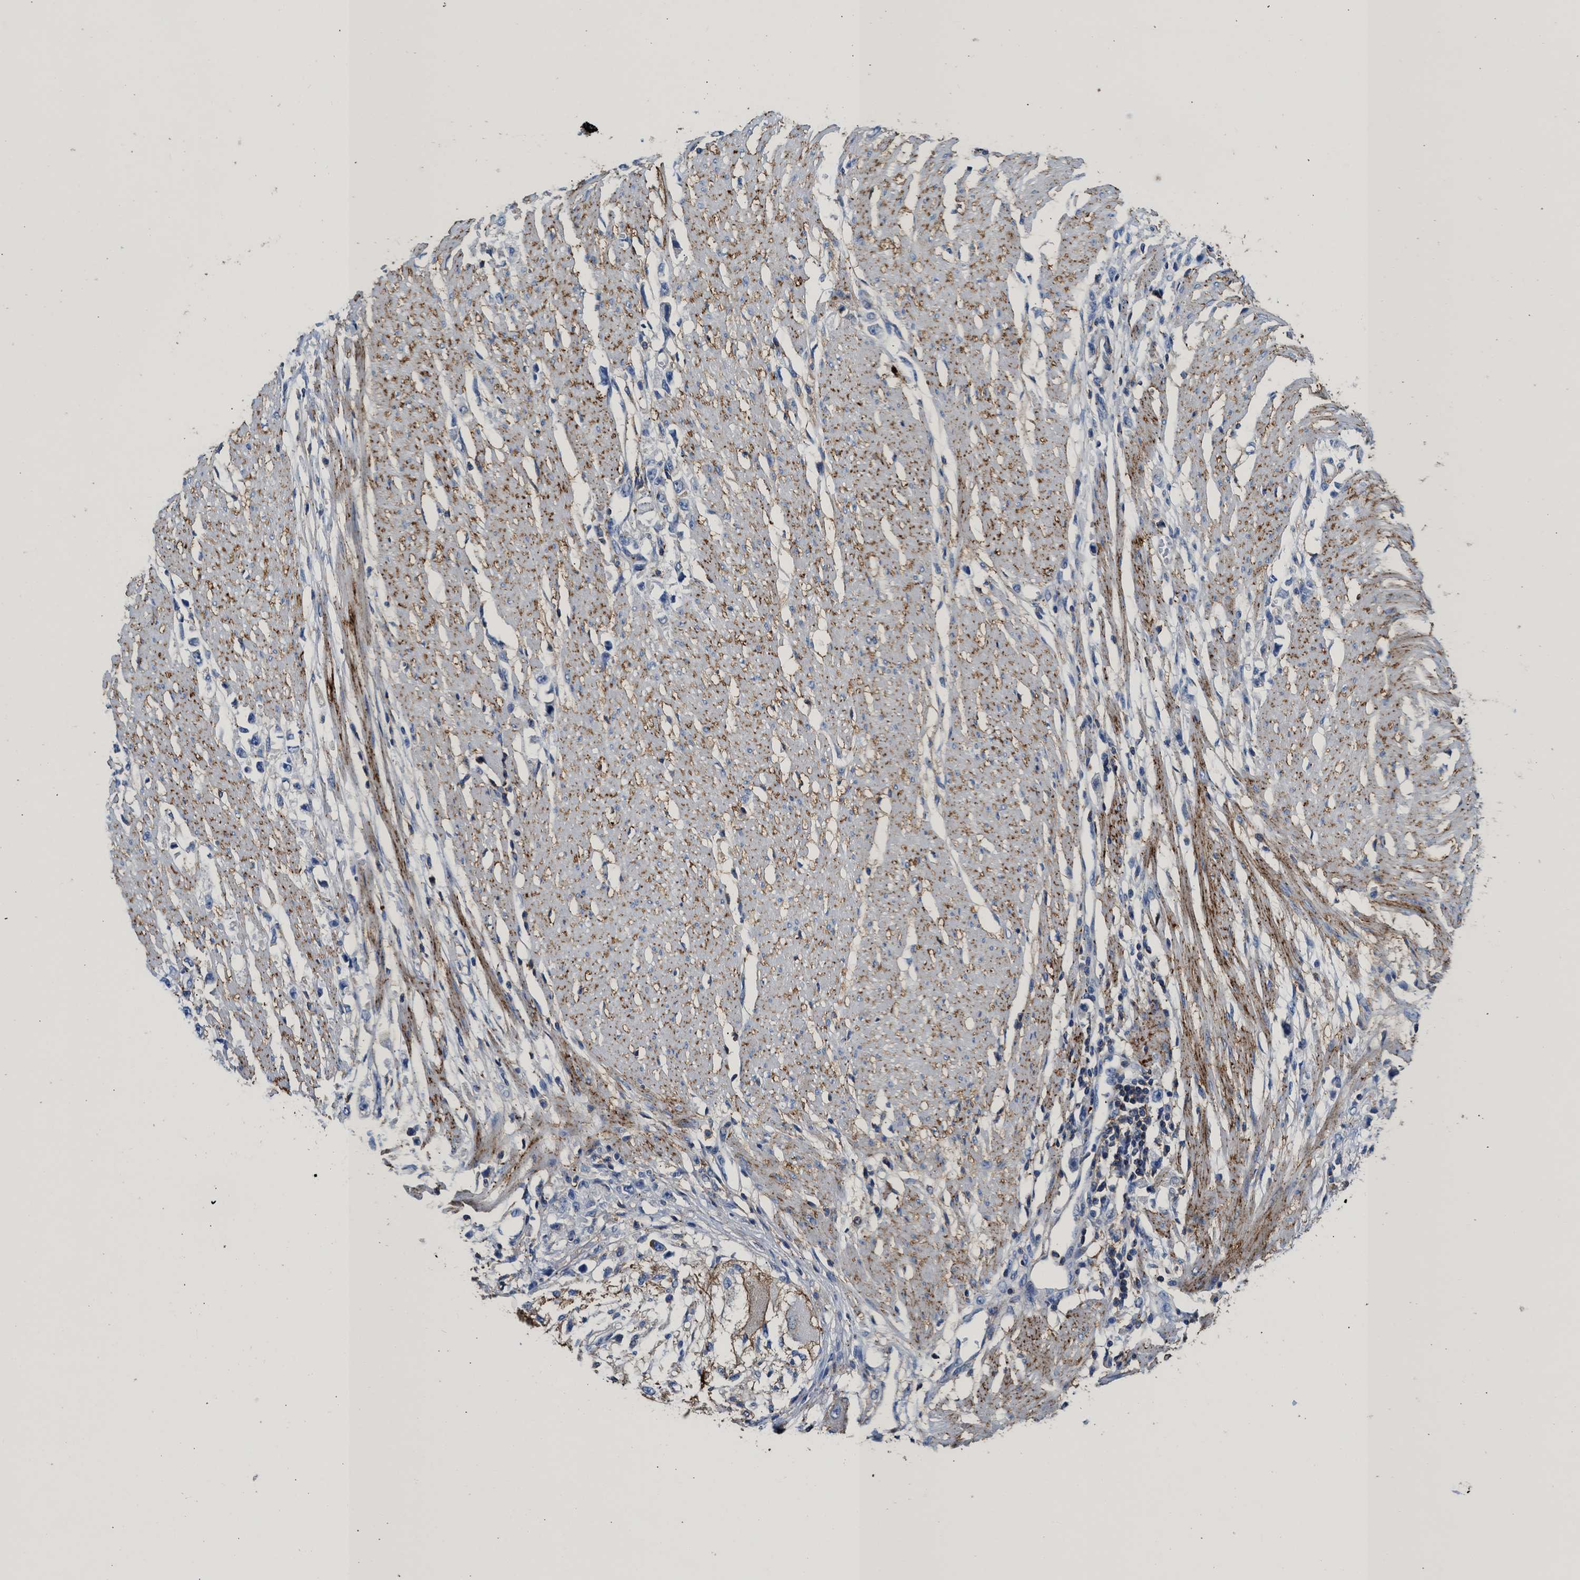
{"staining": {"intensity": "negative", "quantity": "none", "location": "none"}, "tissue": "stomach cancer", "cell_type": "Tumor cells", "image_type": "cancer", "snomed": [{"axis": "morphology", "description": "Adenocarcinoma, NOS"}, {"axis": "topography", "description": "Stomach"}], "caption": "There is no significant staining in tumor cells of stomach adenocarcinoma.", "gene": "KCNQ4", "patient": {"sex": "female", "age": 59}}